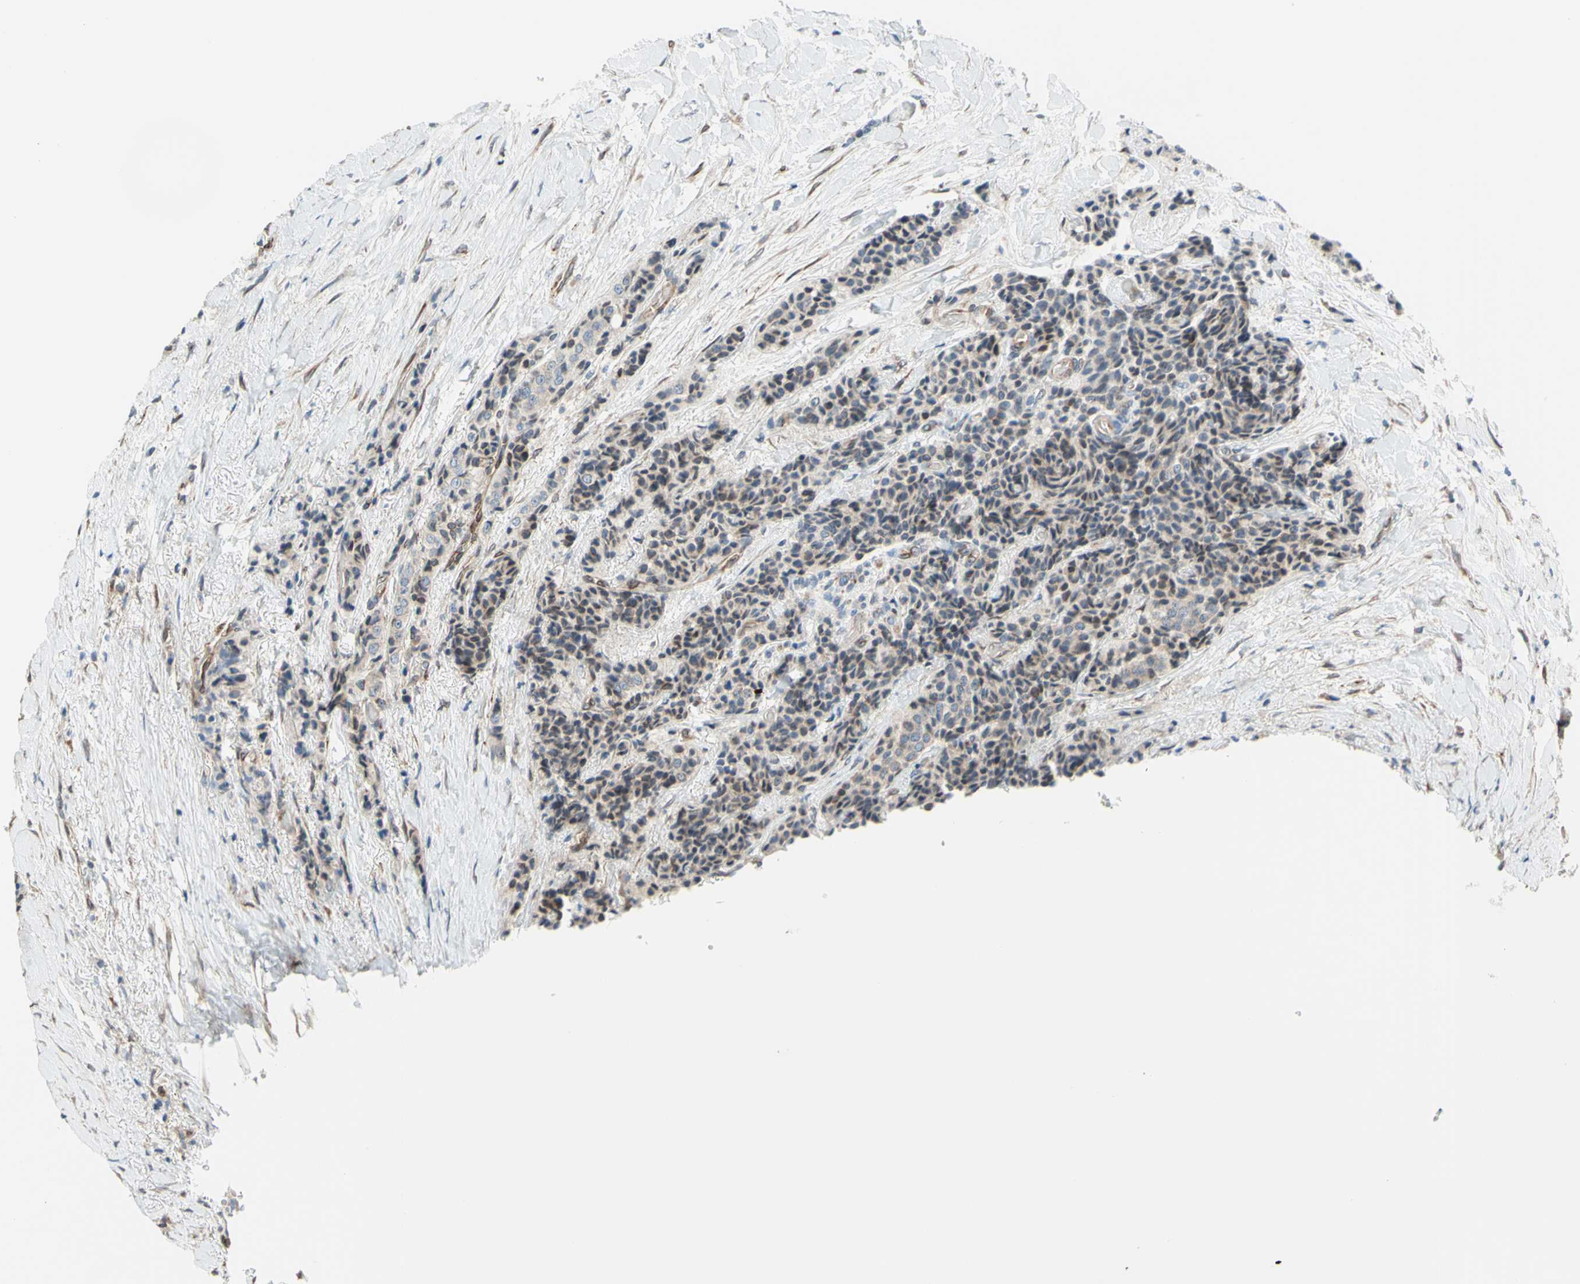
{"staining": {"intensity": "weak", "quantity": "<25%", "location": "cytoplasmic/membranous"}, "tissue": "carcinoid", "cell_type": "Tumor cells", "image_type": "cancer", "snomed": [{"axis": "morphology", "description": "Carcinoid, malignant, NOS"}, {"axis": "topography", "description": "Colon"}], "caption": "Immunohistochemistry (IHC) of human carcinoid demonstrates no expression in tumor cells.", "gene": "TRAF2", "patient": {"sex": "female", "age": 61}}